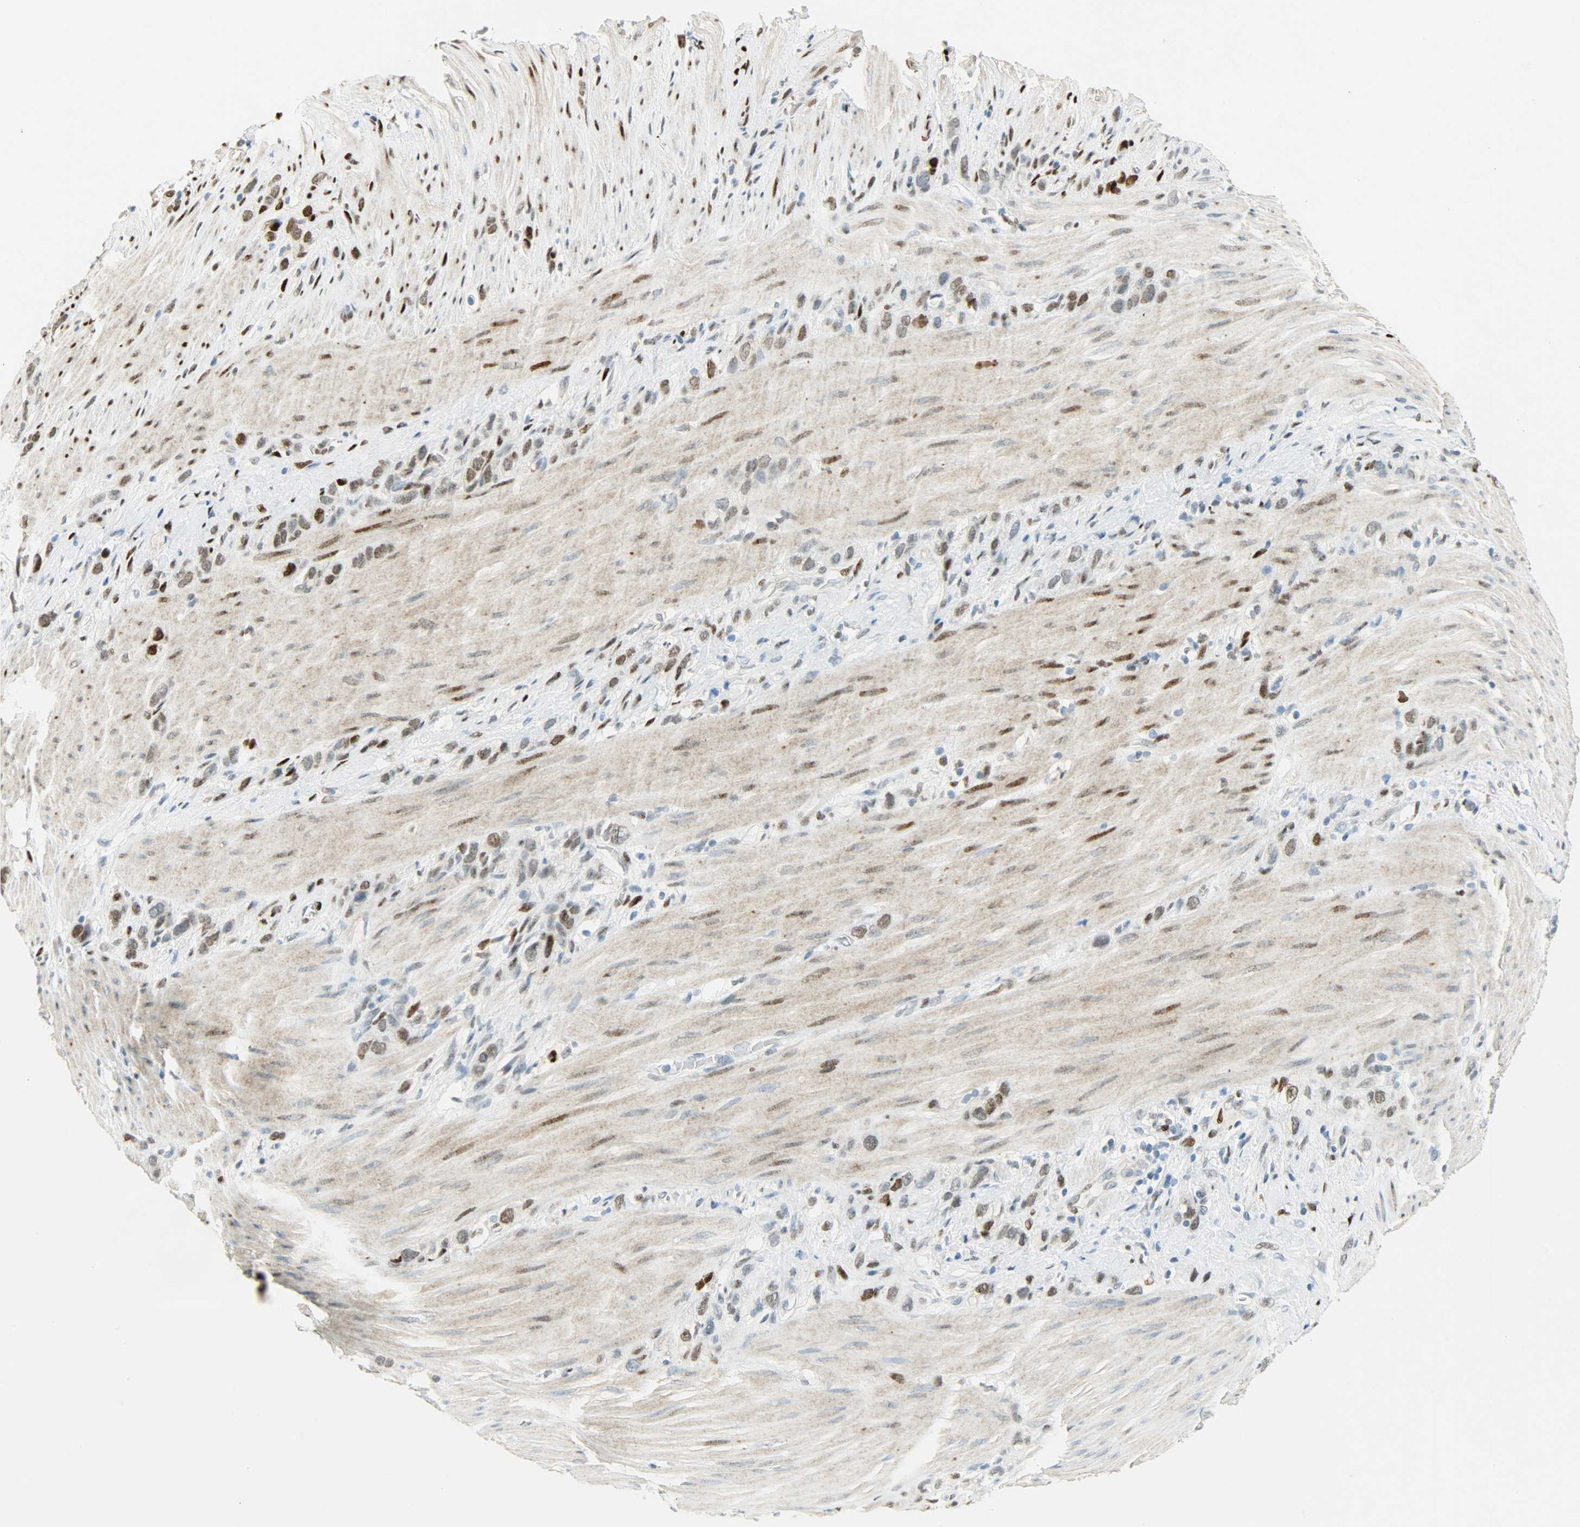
{"staining": {"intensity": "weak", "quantity": "<25%", "location": "nuclear"}, "tissue": "stomach cancer", "cell_type": "Tumor cells", "image_type": "cancer", "snomed": [{"axis": "morphology", "description": "Normal tissue, NOS"}, {"axis": "morphology", "description": "Adenocarcinoma, NOS"}, {"axis": "morphology", "description": "Adenocarcinoma, High grade"}, {"axis": "topography", "description": "Stomach, upper"}, {"axis": "topography", "description": "Stomach"}], "caption": "The image demonstrates no significant expression in tumor cells of stomach high-grade adenocarcinoma.", "gene": "JUNB", "patient": {"sex": "female", "age": 65}}